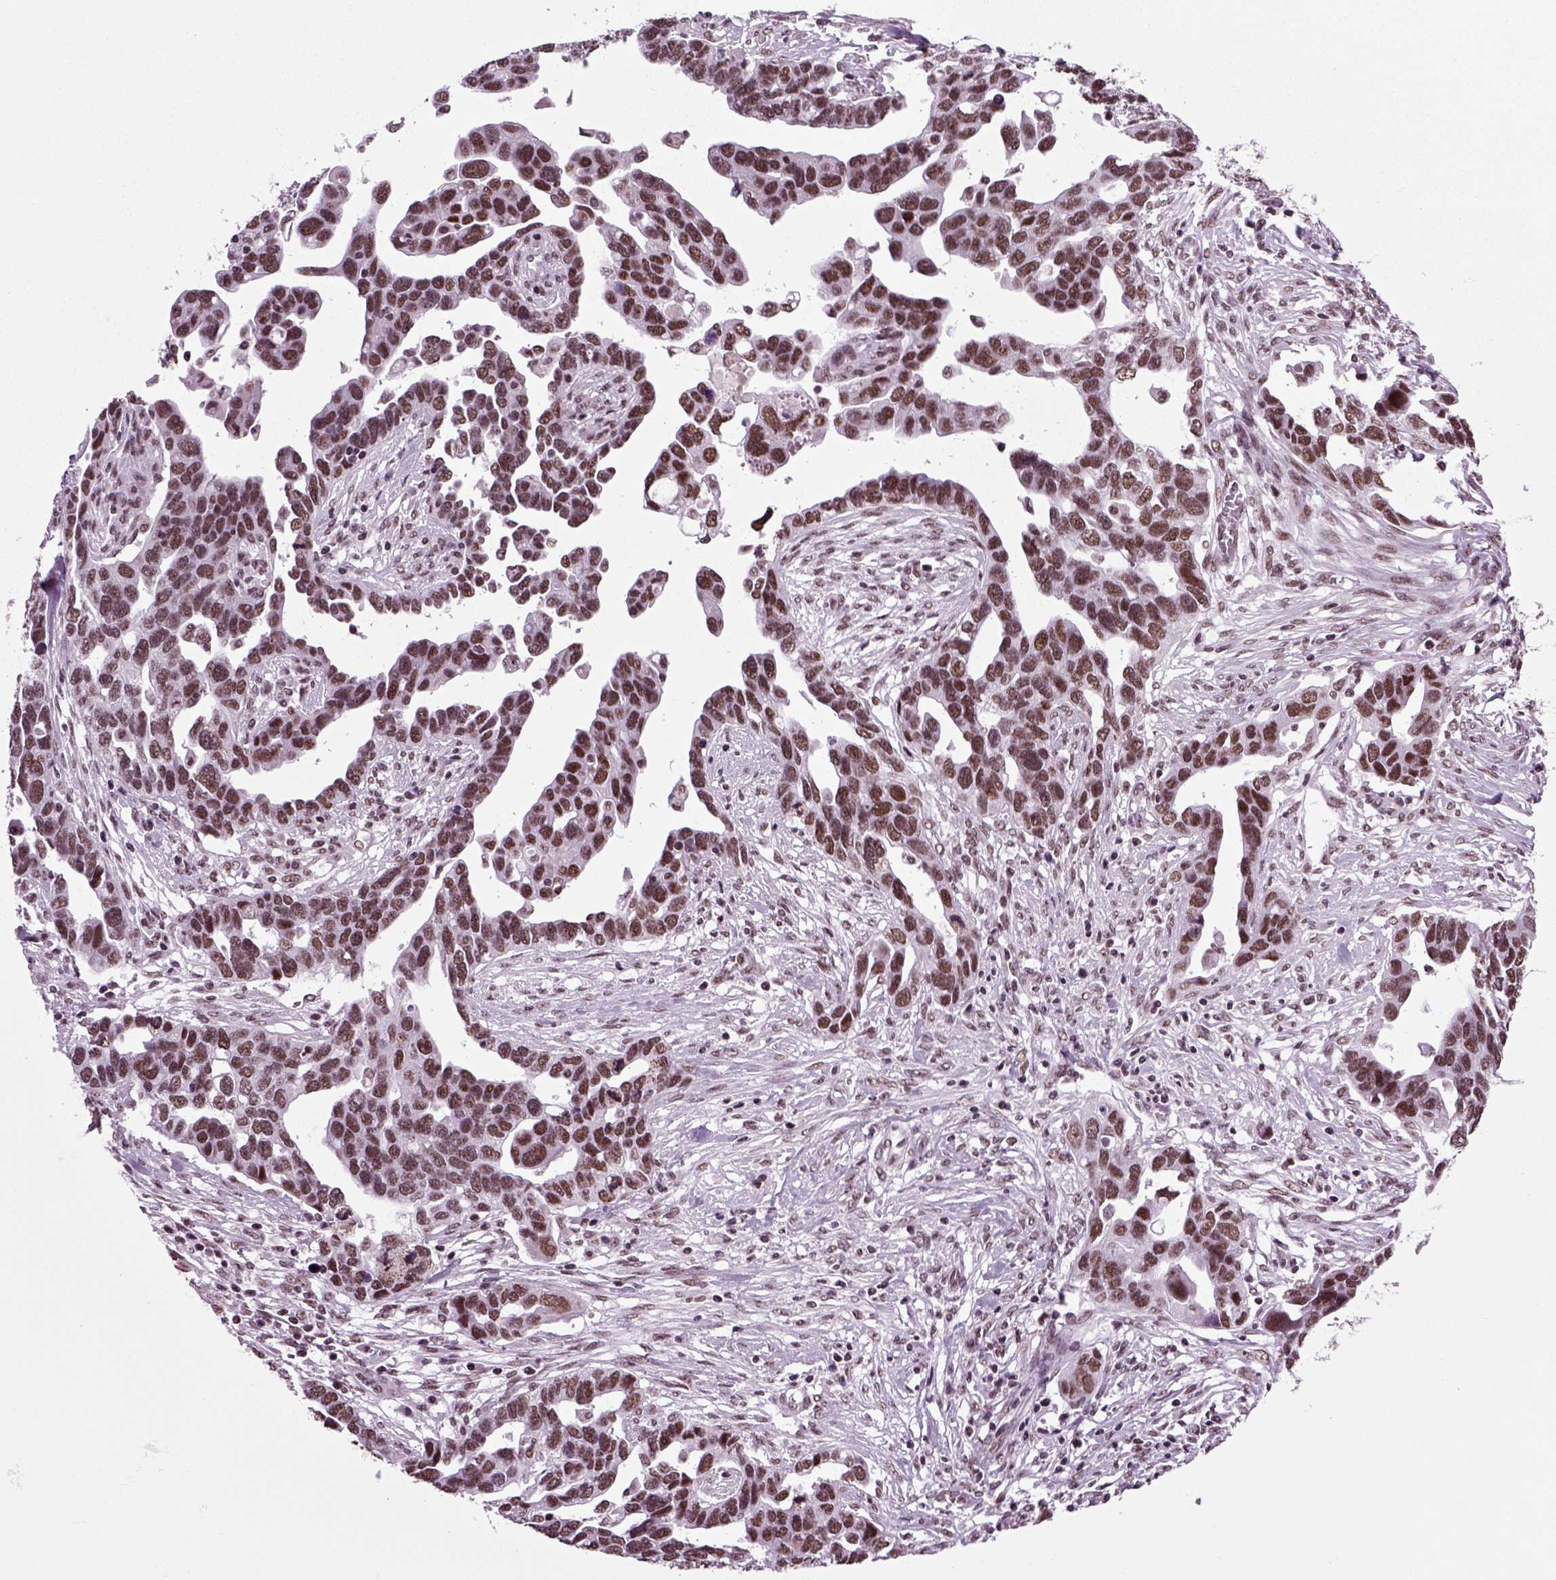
{"staining": {"intensity": "moderate", "quantity": ">75%", "location": "nuclear"}, "tissue": "ovarian cancer", "cell_type": "Tumor cells", "image_type": "cancer", "snomed": [{"axis": "morphology", "description": "Cystadenocarcinoma, serous, NOS"}, {"axis": "topography", "description": "Ovary"}], "caption": "Immunohistochemical staining of human ovarian cancer (serous cystadenocarcinoma) shows moderate nuclear protein expression in approximately >75% of tumor cells. (IHC, brightfield microscopy, high magnification).", "gene": "RCOR3", "patient": {"sex": "female", "age": 54}}